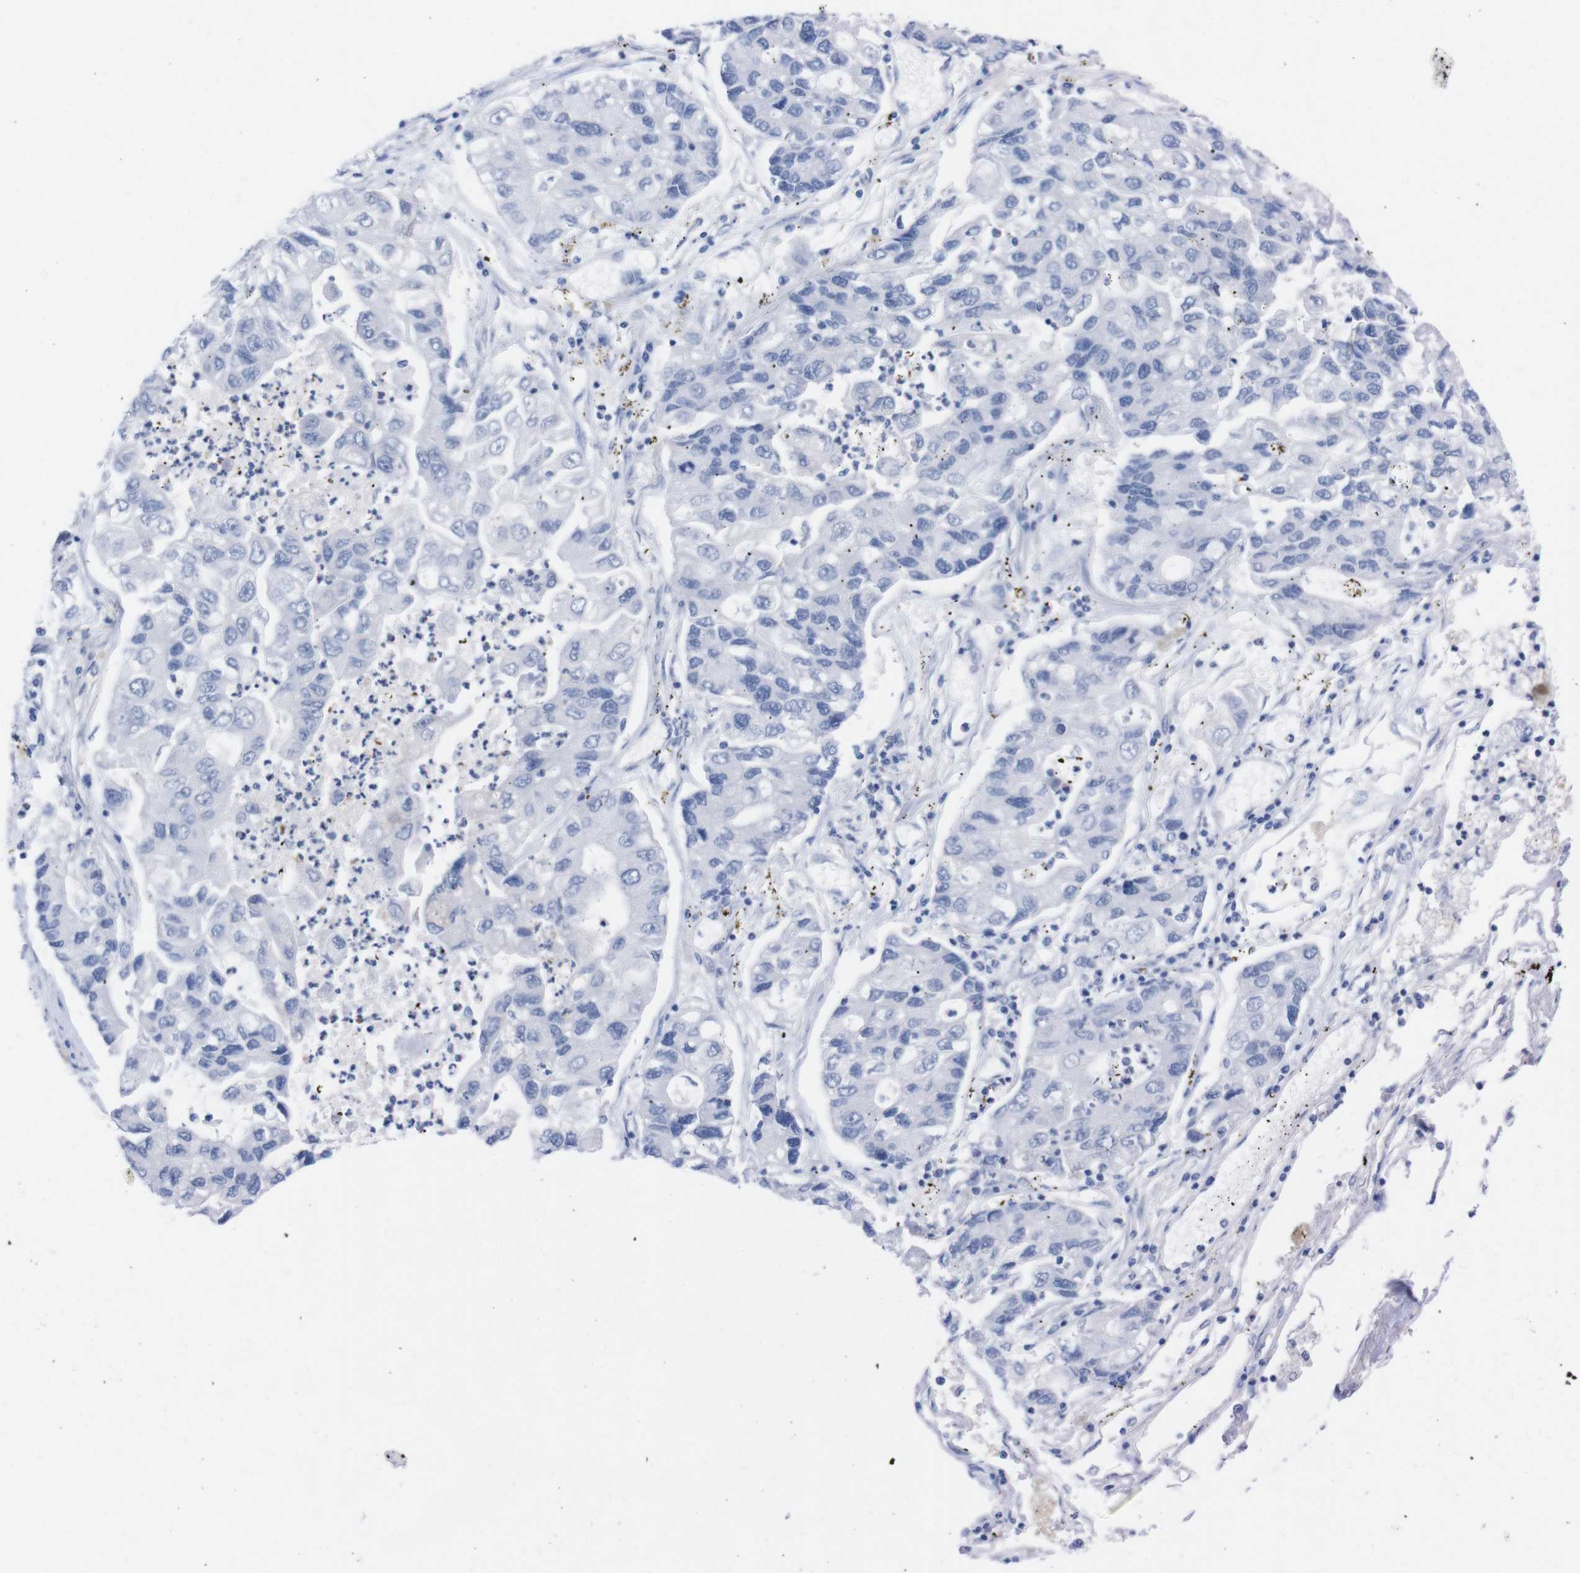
{"staining": {"intensity": "negative", "quantity": "none", "location": "none"}, "tissue": "lung cancer", "cell_type": "Tumor cells", "image_type": "cancer", "snomed": [{"axis": "morphology", "description": "Adenocarcinoma, NOS"}, {"axis": "topography", "description": "Lung"}], "caption": "Immunohistochemistry micrograph of neoplastic tissue: lung cancer stained with DAB reveals no significant protein expression in tumor cells. (DAB immunohistochemistry, high magnification).", "gene": "TMEM243", "patient": {"sex": "female", "age": 51}}